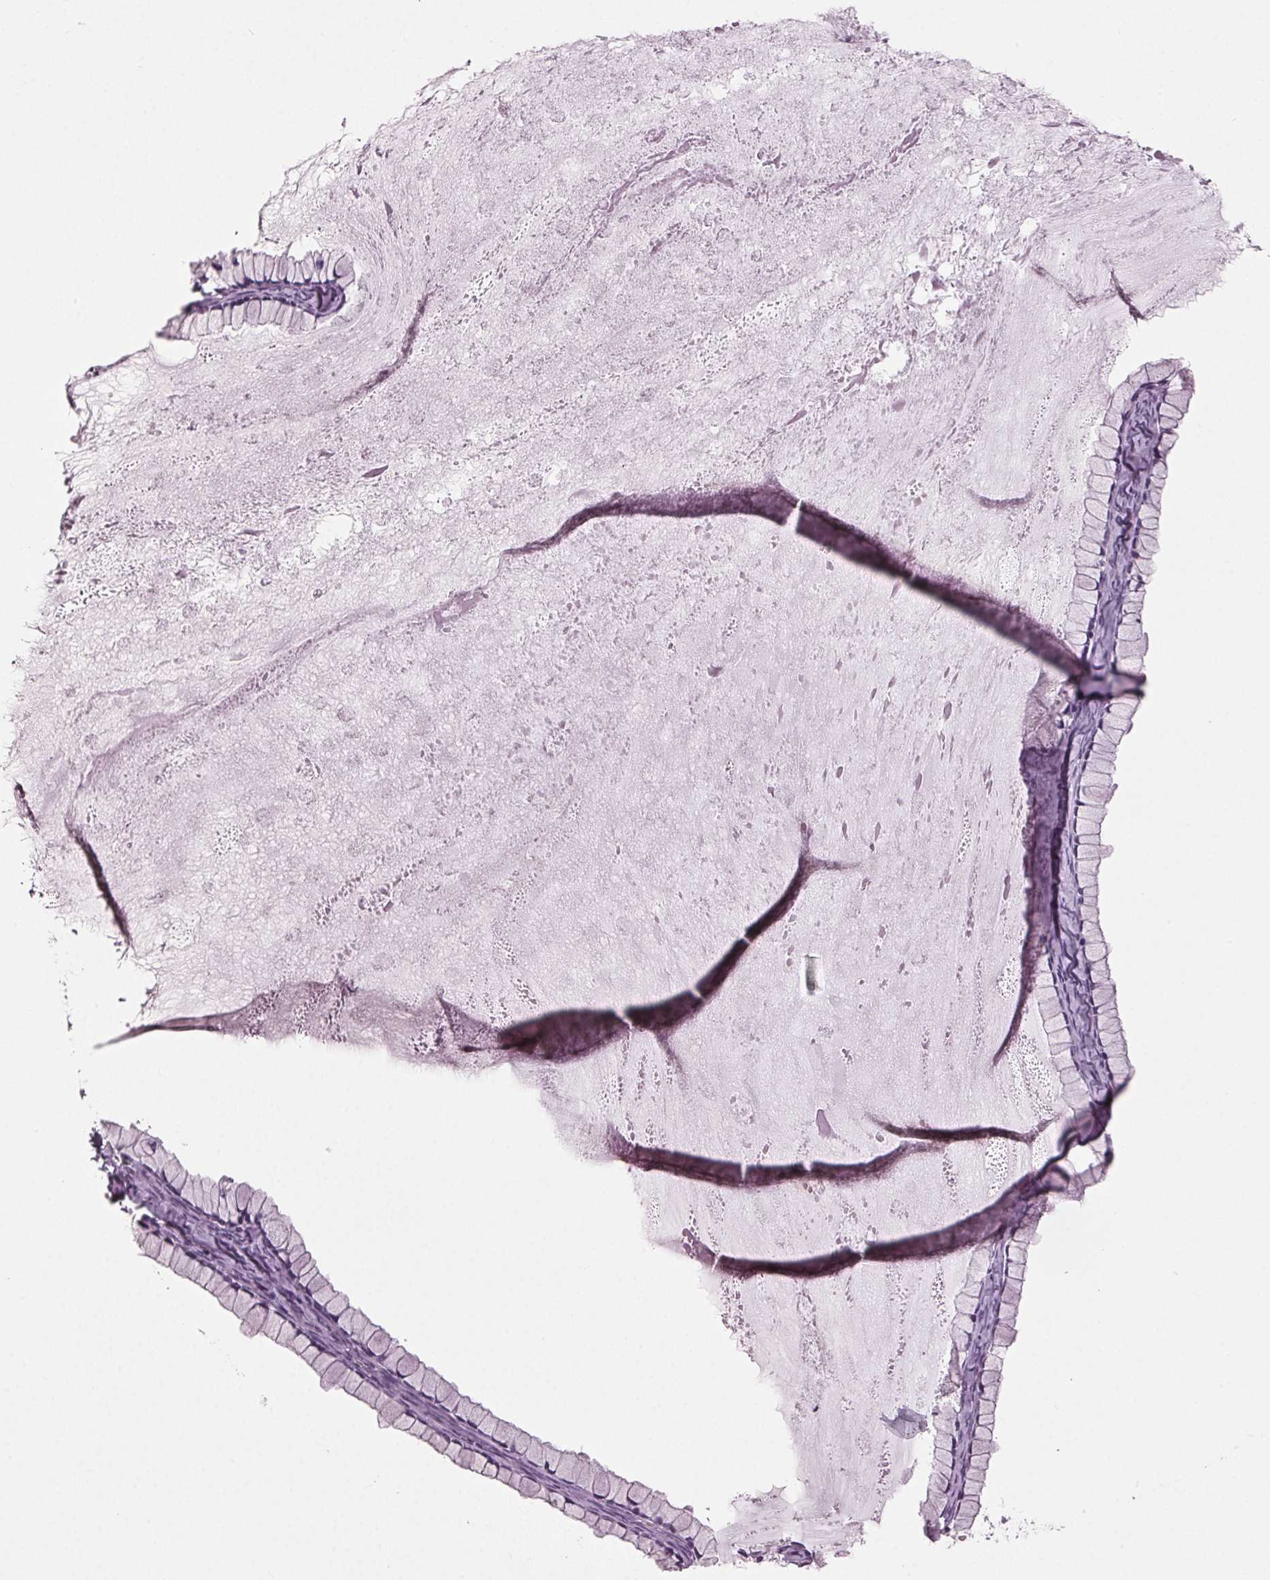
{"staining": {"intensity": "negative", "quantity": "none", "location": "none"}, "tissue": "ovarian cancer", "cell_type": "Tumor cells", "image_type": "cancer", "snomed": [{"axis": "morphology", "description": "Cystadenocarcinoma, mucinous, NOS"}, {"axis": "topography", "description": "Ovary"}], "caption": "Image shows no protein positivity in tumor cells of ovarian cancer tissue.", "gene": "DNAH12", "patient": {"sex": "female", "age": 41}}